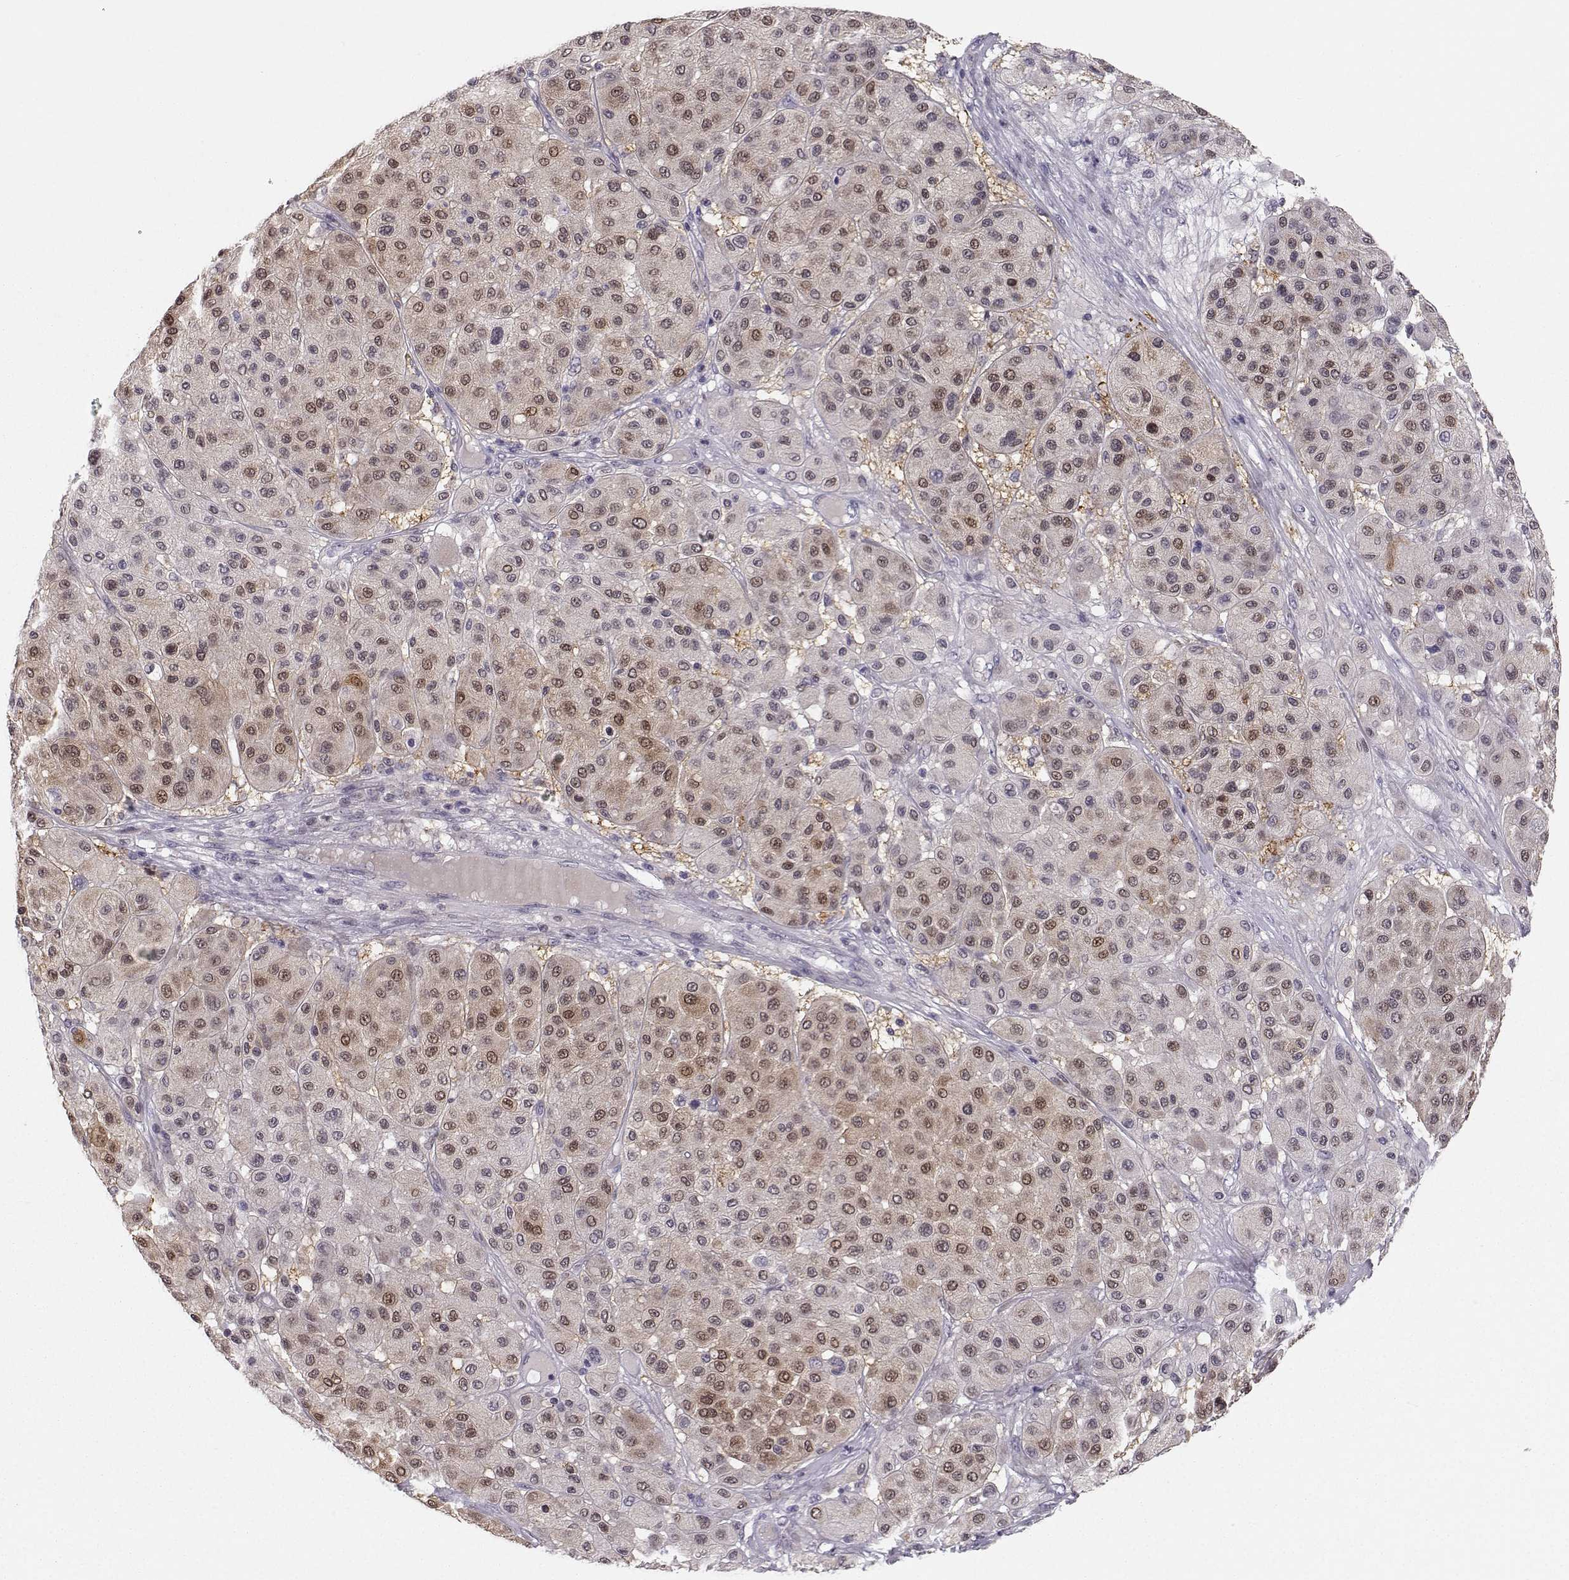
{"staining": {"intensity": "moderate", "quantity": "<25%", "location": "nuclear"}, "tissue": "melanoma", "cell_type": "Tumor cells", "image_type": "cancer", "snomed": [{"axis": "morphology", "description": "Malignant melanoma, Metastatic site"}, {"axis": "topography", "description": "Smooth muscle"}], "caption": "High-magnification brightfield microscopy of malignant melanoma (metastatic site) stained with DAB (3,3'-diaminobenzidine) (brown) and counterstained with hematoxylin (blue). tumor cells exhibit moderate nuclear expression is appreciated in approximately<25% of cells.", "gene": "HTR7", "patient": {"sex": "male", "age": 41}}